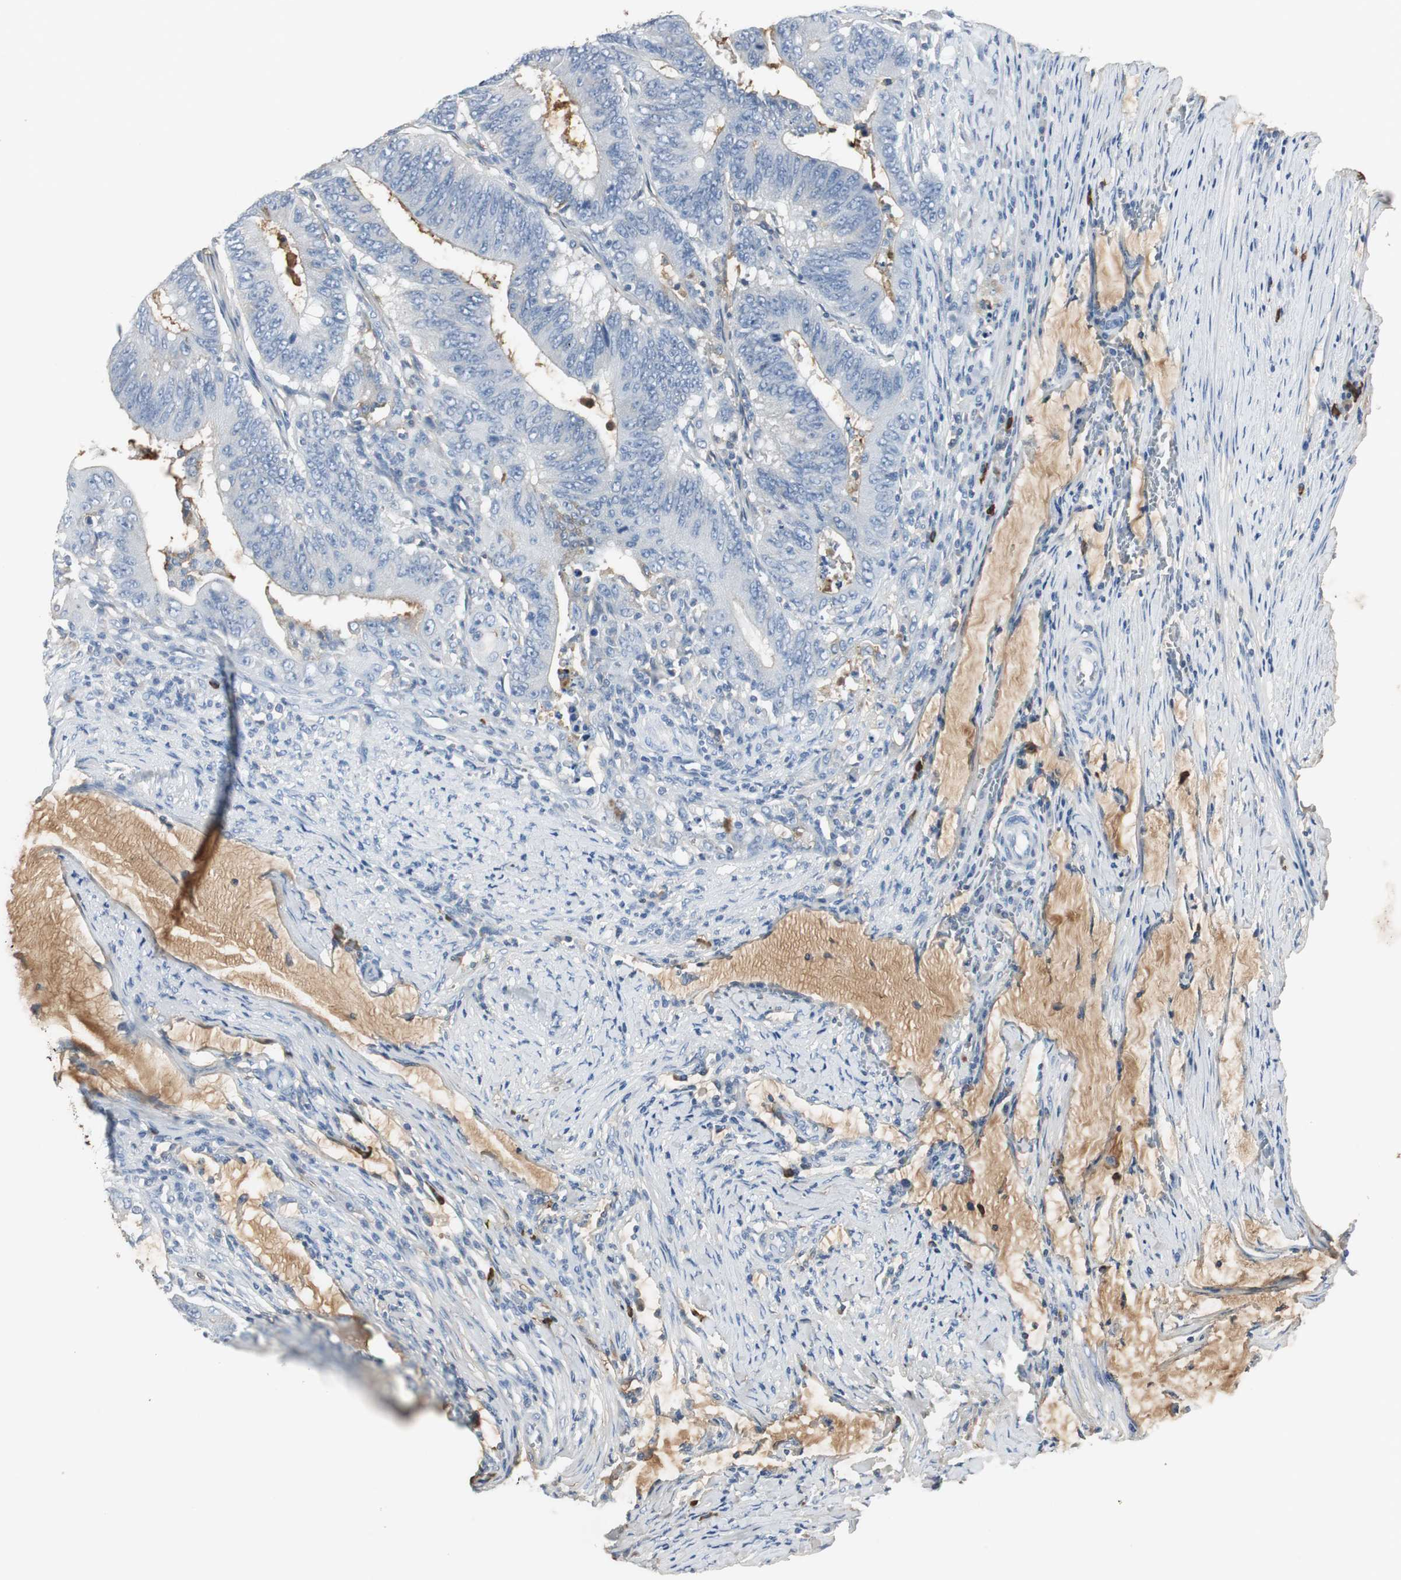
{"staining": {"intensity": "negative", "quantity": "none", "location": "none"}, "tissue": "colorectal cancer", "cell_type": "Tumor cells", "image_type": "cancer", "snomed": [{"axis": "morphology", "description": "Adenocarcinoma, NOS"}, {"axis": "topography", "description": "Colon"}], "caption": "The IHC photomicrograph has no significant staining in tumor cells of adenocarcinoma (colorectal) tissue.", "gene": "IGHA1", "patient": {"sex": "male", "age": 45}}